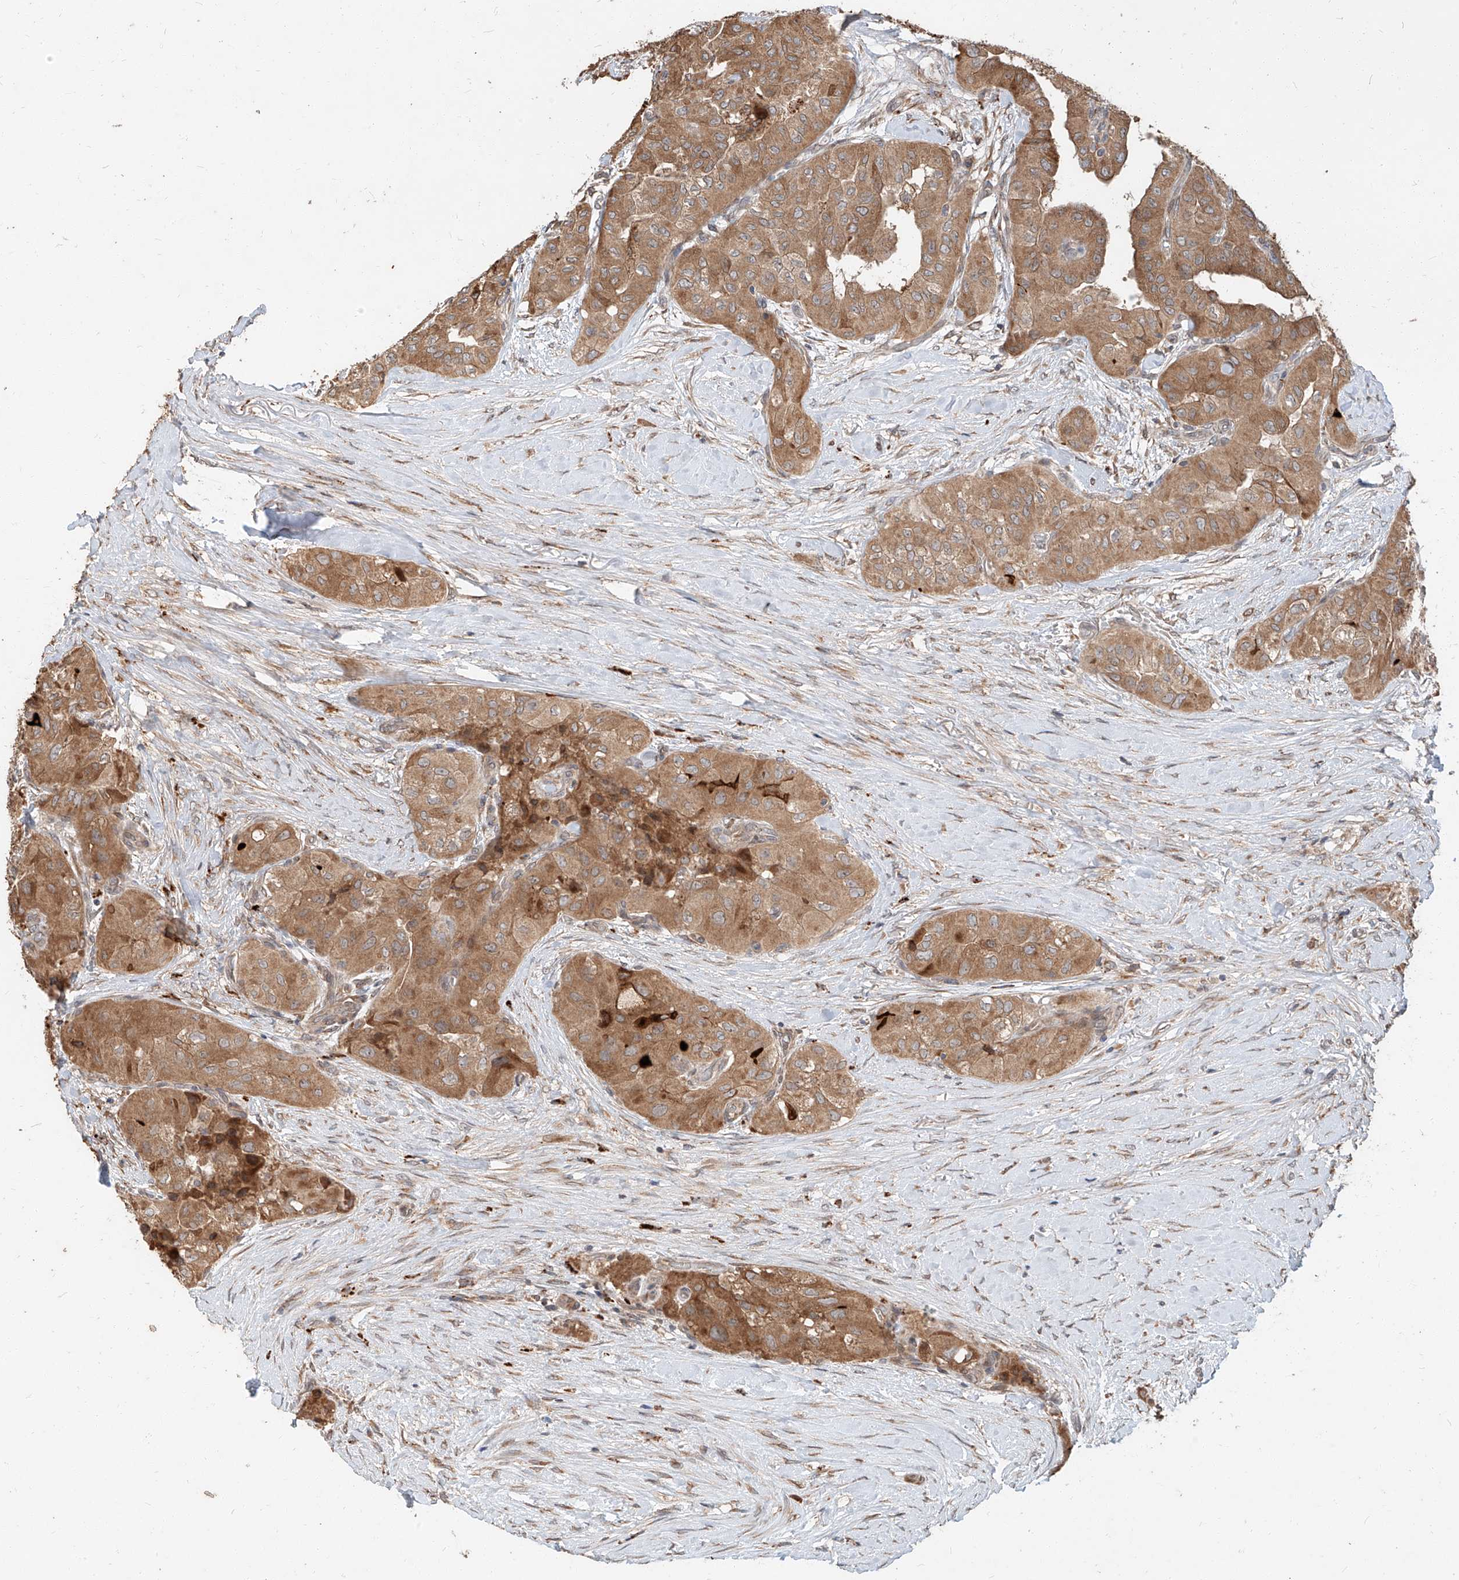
{"staining": {"intensity": "moderate", "quantity": ">75%", "location": "cytoplasmic/membranous"}, "tissue": "thyroid cancer", "cell_type": "Tumor cells", "image_type": "cancer", "snomed": [{"axis": "morphology", "description": "Papillary adenocarcinoma, NOS"}, {"axis": "topography", "description": "Thyroid gland"}], "caption": "High-magnification brightfield microscopy of thyroid cancer (papillary adenocarcinoma) stained with DAB (brown) and counterstained with hematoxylin (blue). tumor cells exhibit moderate cytoplasmic/membranous positivity is seen in approximately>75% of cells.", "gene": "STX19", "patient": {"sex": "female", "age": 59}}